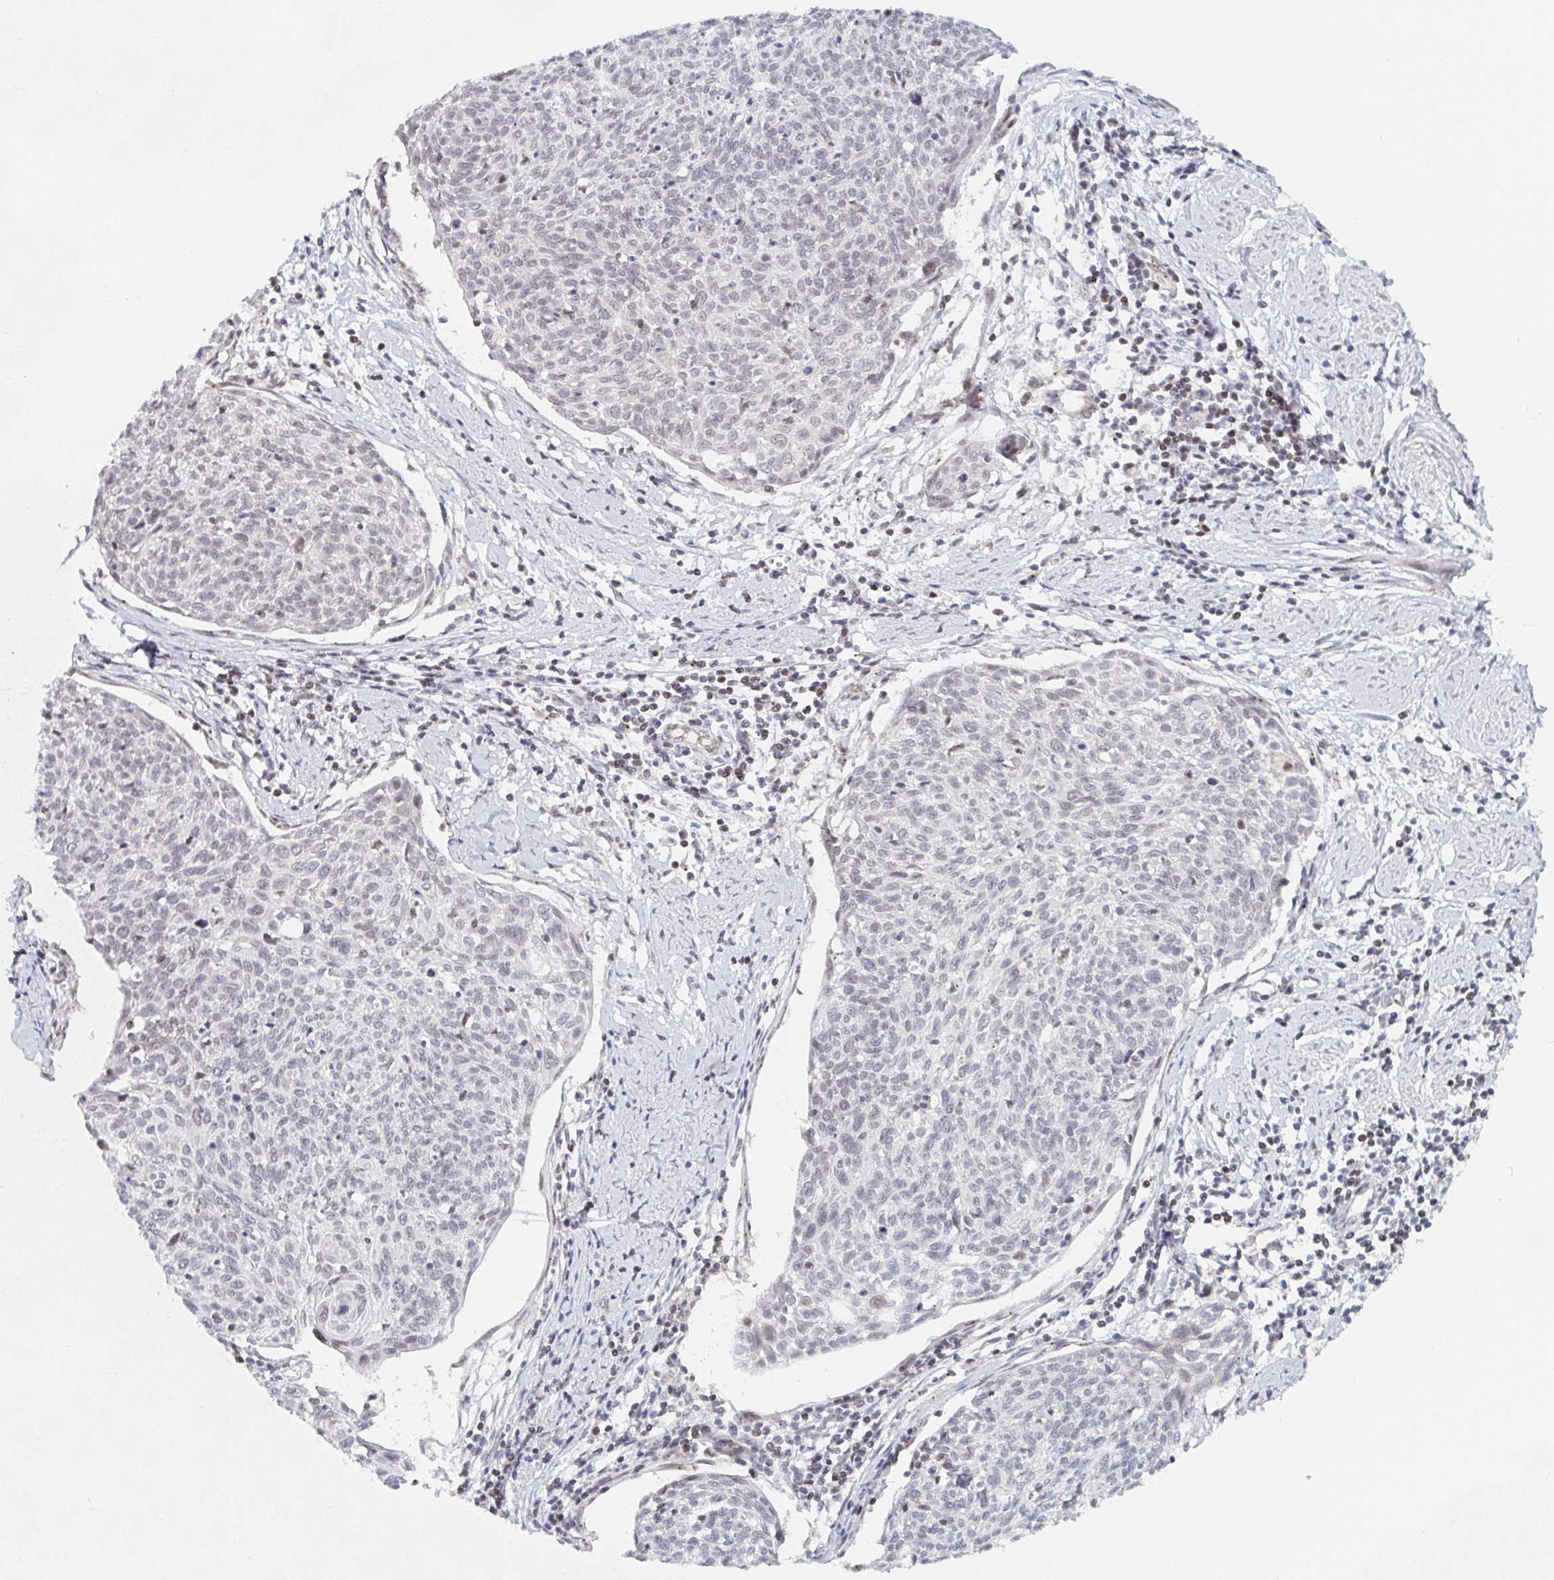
{"staining": {"intensity": "negative", "quantity": "none", "location": "none"}, "tissue": "cervical cancer", "cell_type": "Tumor cells", "image_type": "cancer", "snomed": [{"axis": "morphology", "description": "Squamous cell carcinoma, NOS"}, {"axis": "topography", "description": "Cervix"}], "caption": "Tumor cells show no significant protein positivity in squamous cell carcinoma (cervical).", "gene": "CHD2", "patient": {"sex": "female", "age": 49}}